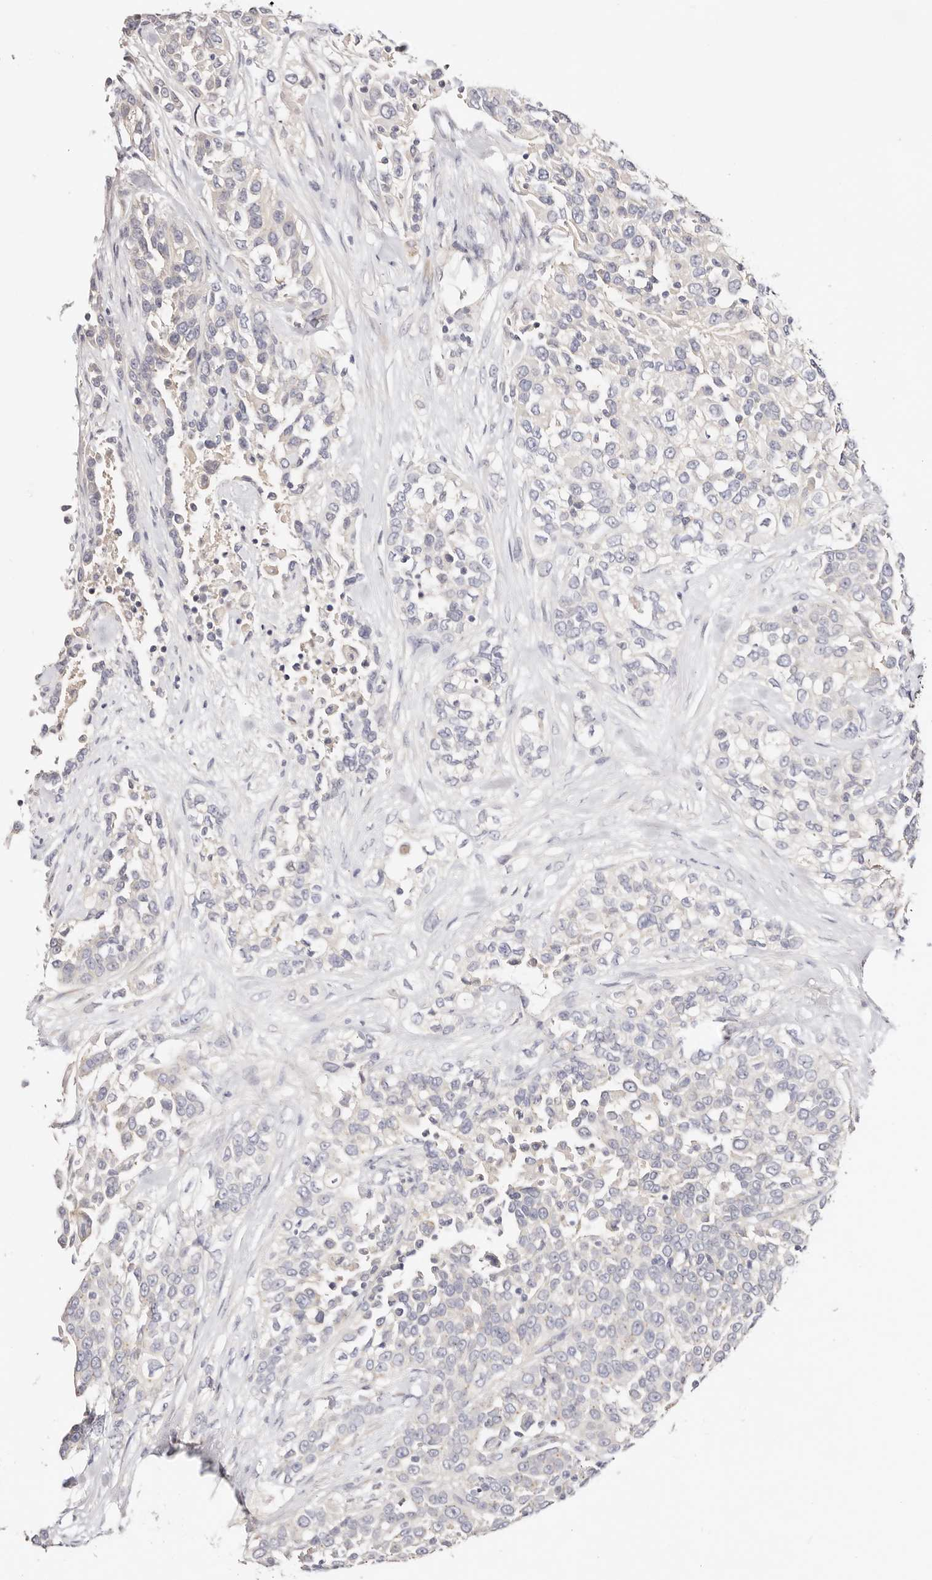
{"staining": {"intensity": "negative", "quantity": "none", "location": "none"}, "tissue": "urothelial cancer", "cell_type": "Tumor cells", "image_type": "cancer", "snomed": [{"axis": "morphology", "description": "Urothelial carcinoma, High grade"}, {"axis": "topography", "description": "Urinary bladder"}], "caption": "Tumor cells are negative for brown protein staining in urothelial carcinoma (high-grade).", "gene": "DNASE1", "patient": {"sex": "female", "age": 80}}